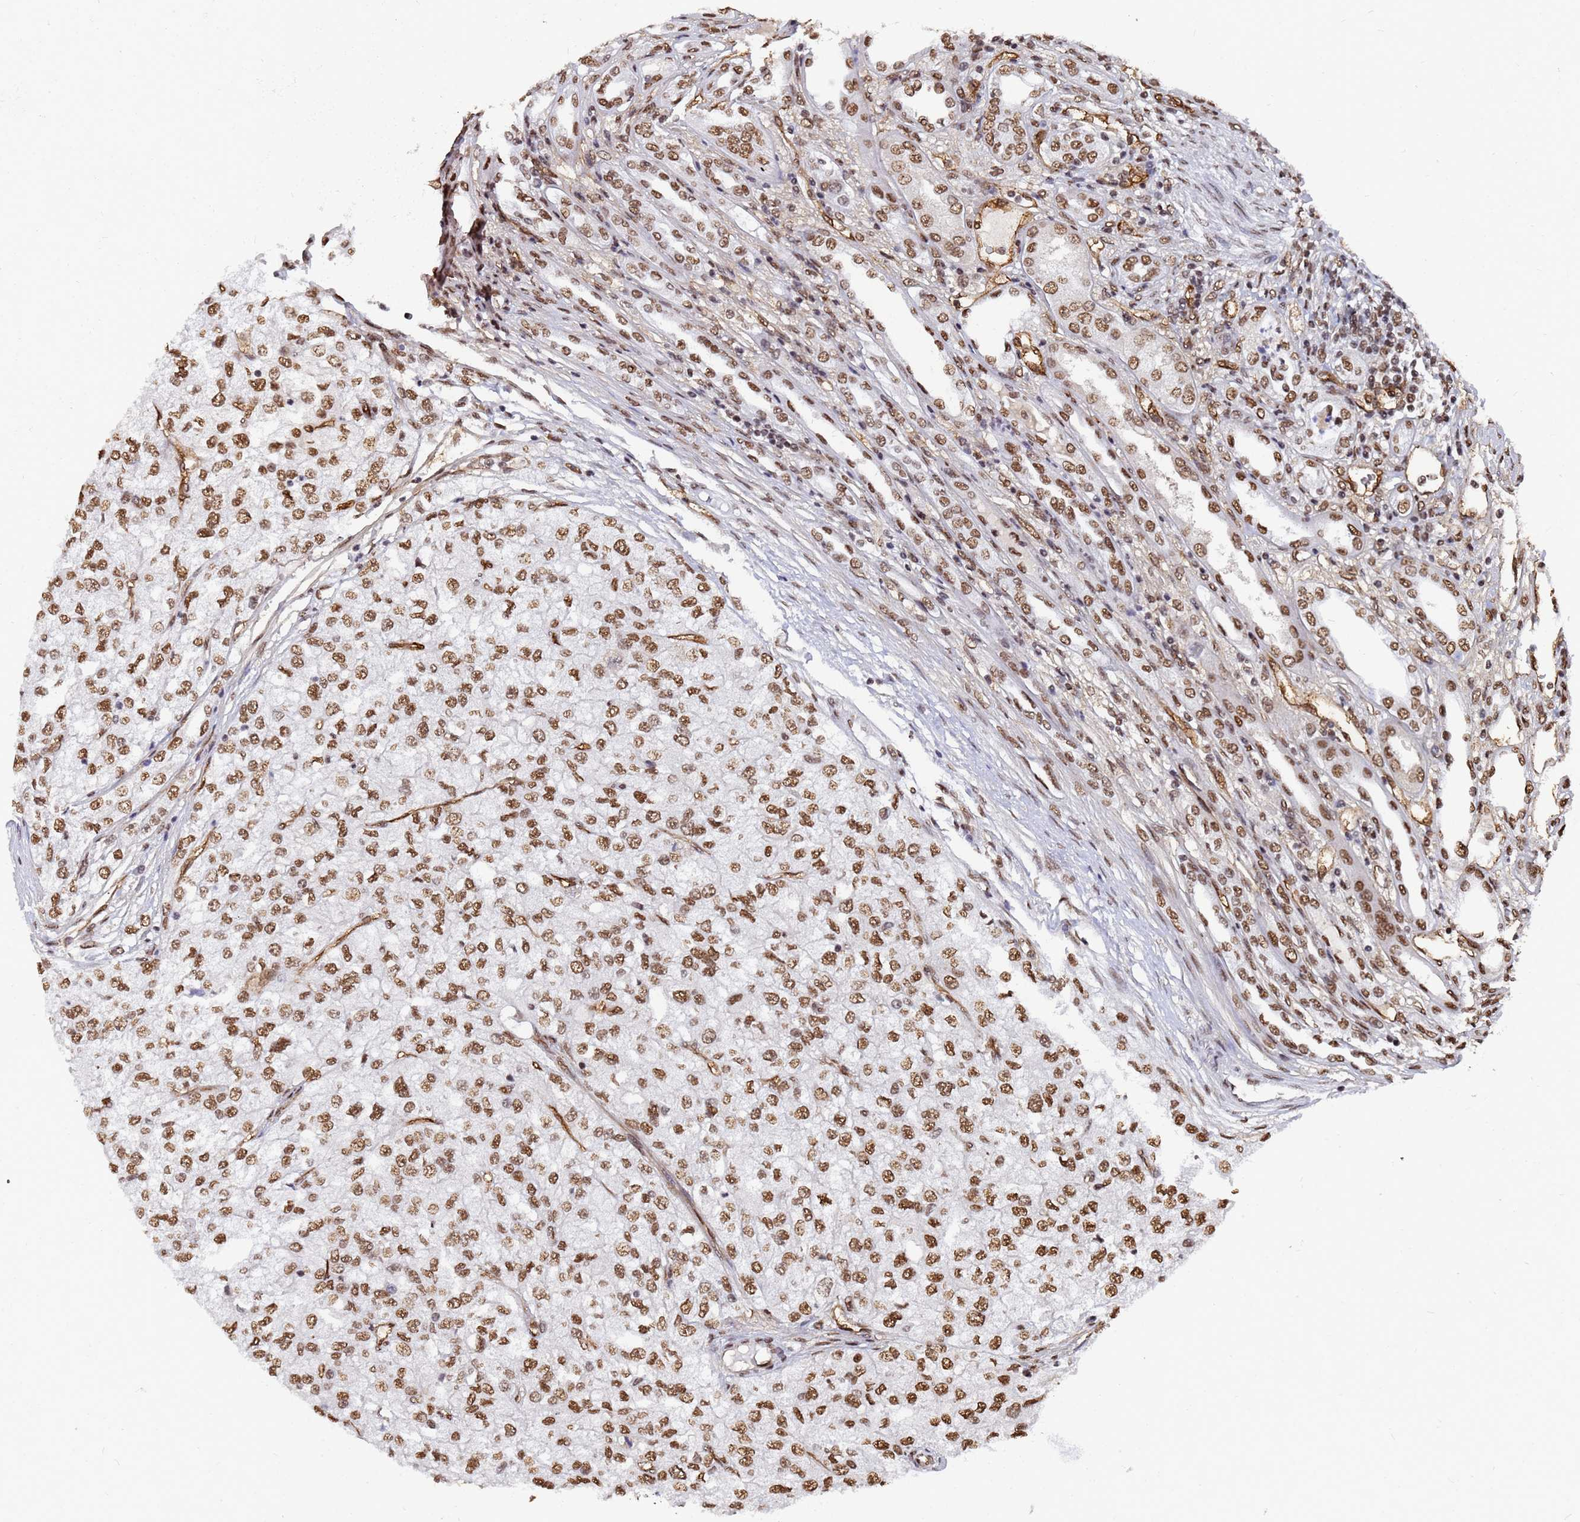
{"staining": {"intensity": "moderate", "quantity": ">75%", "location": "nuclear"}, "tissue": "renal cancer", "cell_type": "Tumor cells", "image_type": "cancer", "snomed": [{"axis": "morphology", "description": "Adenocarcinoma, NOS"}, {"axis": "topography", "description": "Kidney"}], "caption": "A micrograph of renal adenocarcinoma stained for a protein displays moderate nuclear brown staining in tumor cells. The staining is performed using DAB (3,3'-diaminobenzidine) brown chromogen to label protein expression. The nuclei are counter-stained blue using hematoxylin.", "gene": "RAVER2", "patient": {"sex": "female", "age": 54}}